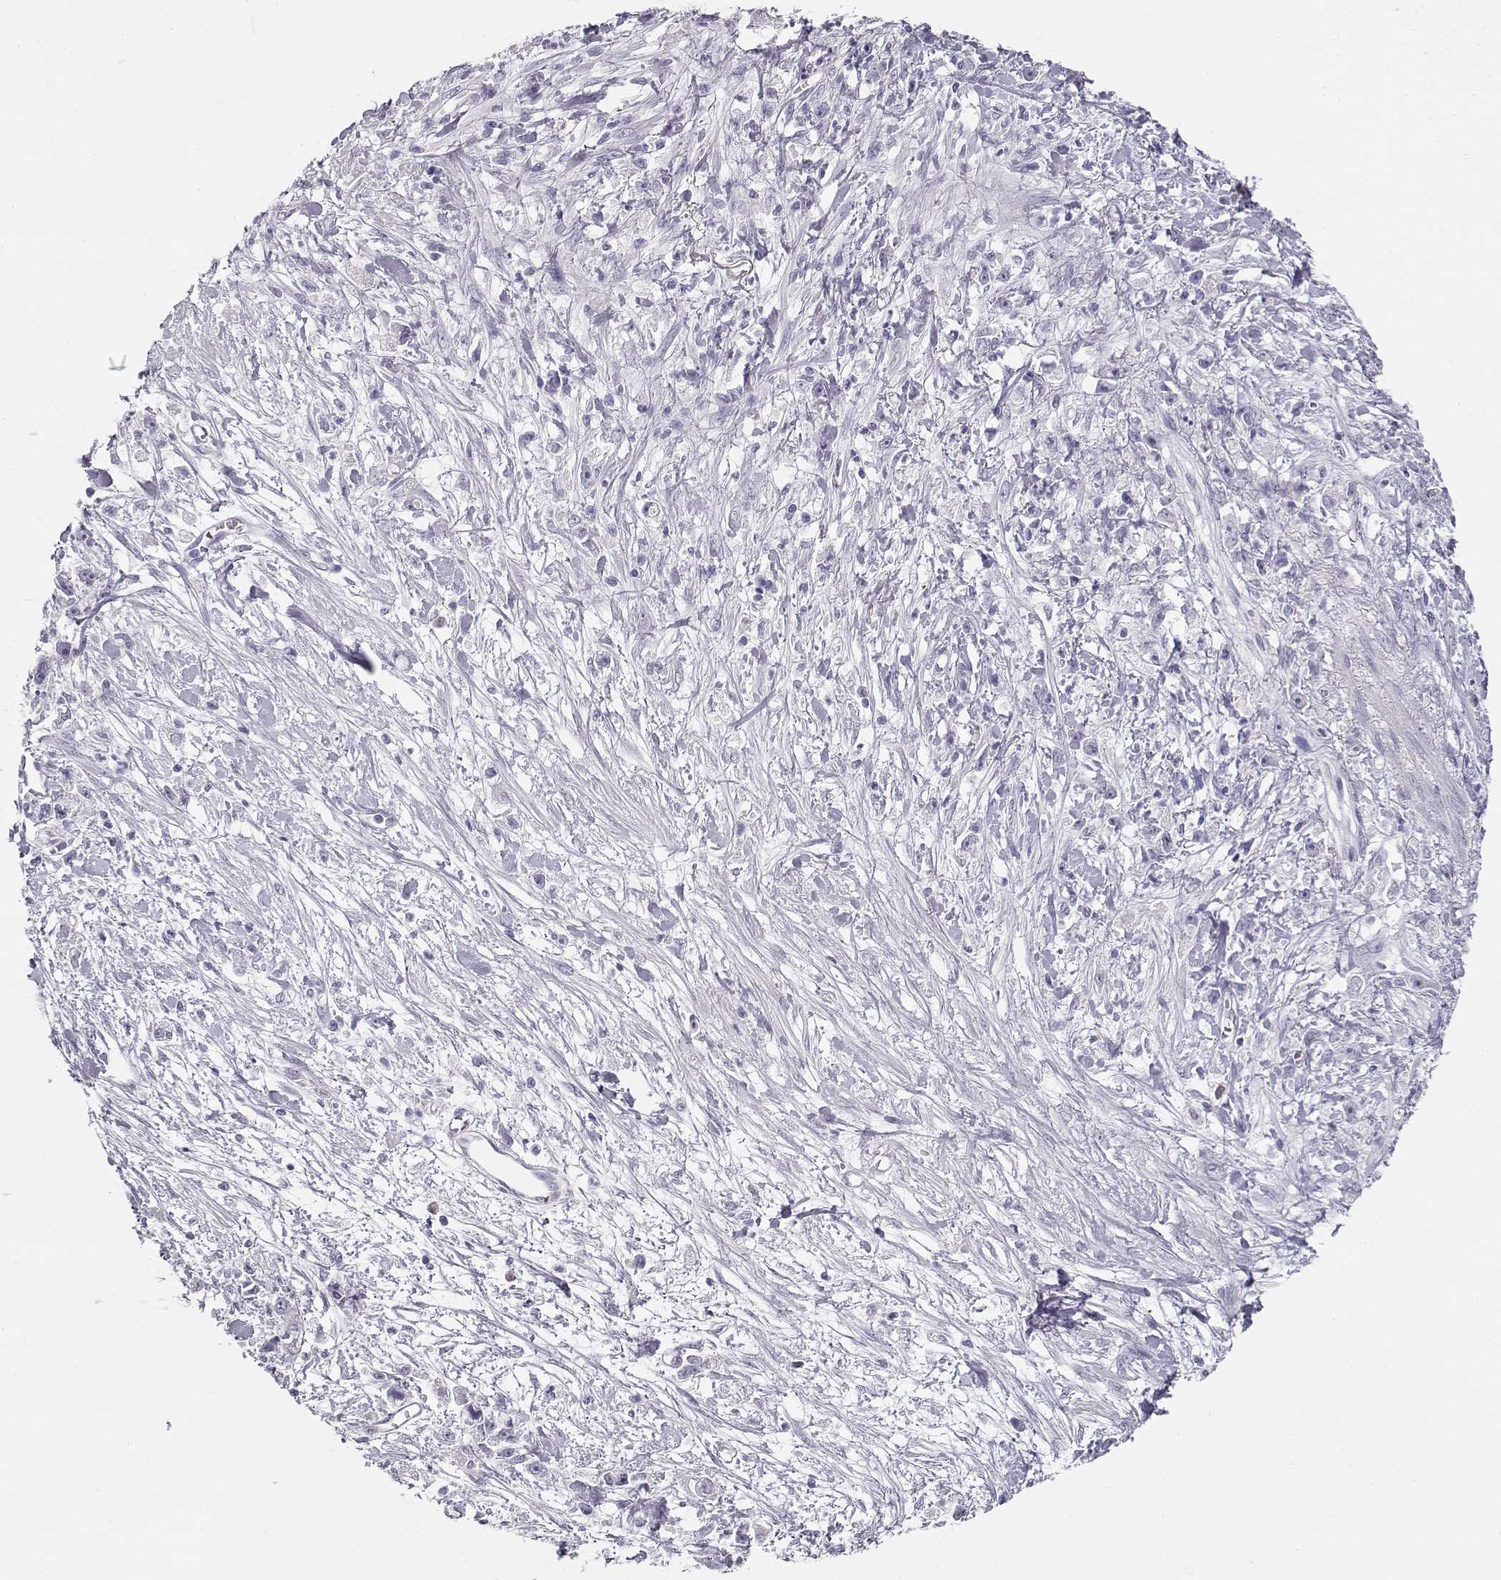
{"staining": {"intensity": "negative", "quantity": "none", "location": "none"}, "tissue": "stomach cancer", "cell_type": "Tumor cells", "image_type": "cancer", "snomed": [{"axis": "morphology", "description": "Adenocarcinoma, NOS"}, {"axis": "topography", "description": "Stomach"}], "caption": "High magnification brightfield microscopy of adenocarcinoma (stomach) stained with DAB (brown) and counterstained with hematoxylin (blue): tumor cells show no significant staining.", "gene": "NUTM1", "patient": {"sex": "female", "age": 59}}